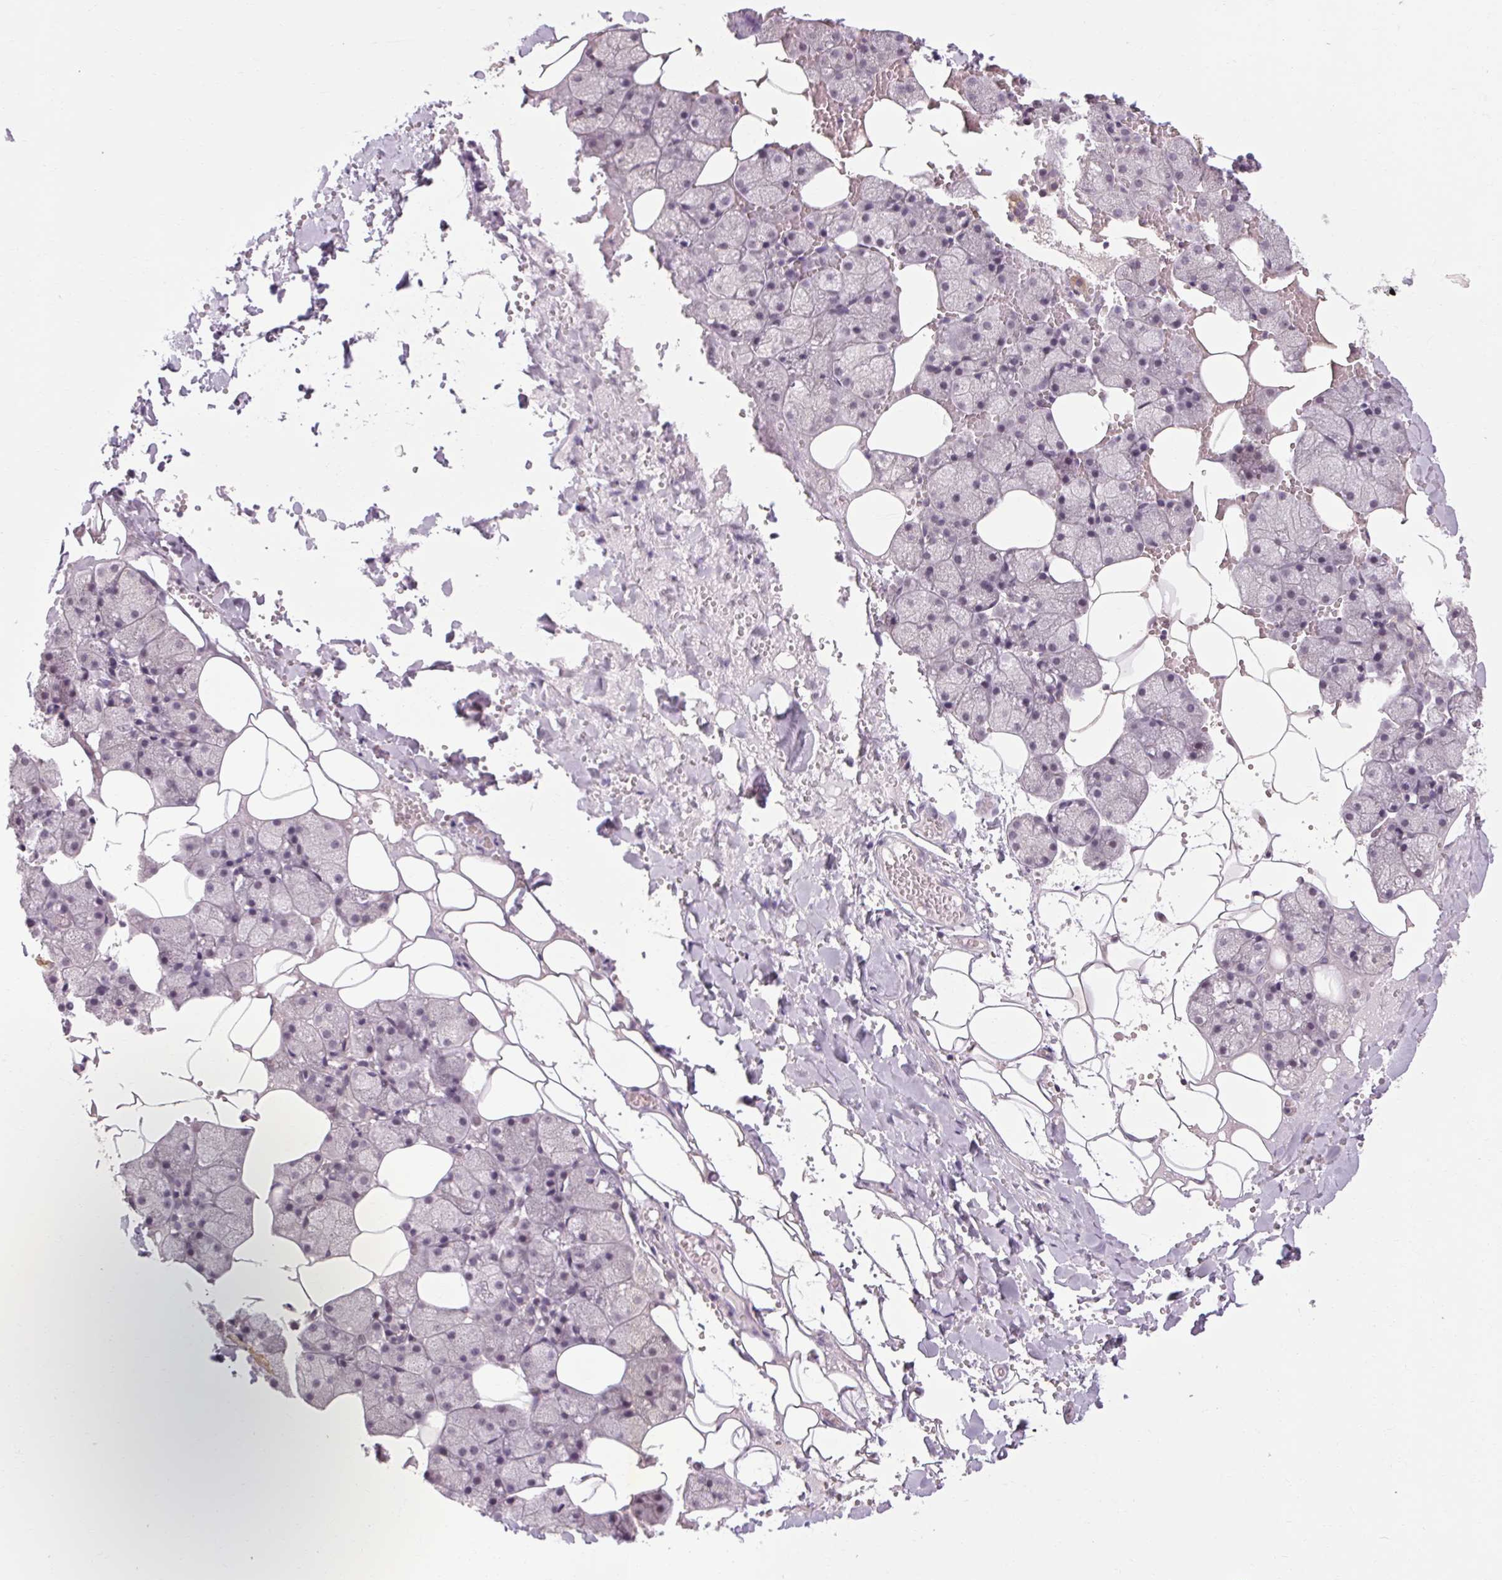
{"staining": {"intensity": "weak", "quantity": "<25%", "location": "cytoplasmic/membranous"}, "tissue": "salivary gland", "cell_type": "Glandular cells", "image_type": "normal", "snomed": [{"axis": "morphology", "description": "Normal tissue, NOS"}, {"axis": "topography", "description": "Salivary gland"}], "caption": "An immunohistochemistry photomicrograph of benign salivary gland is shown. There is no staining in glandular cells of salivary gland. (Brightfield microscopy of DAB (3,3'-diaminobenzidine) IHC at high magnification).", "gene": "KLHL40", "patient": {"sex": "male", "age": 38}}